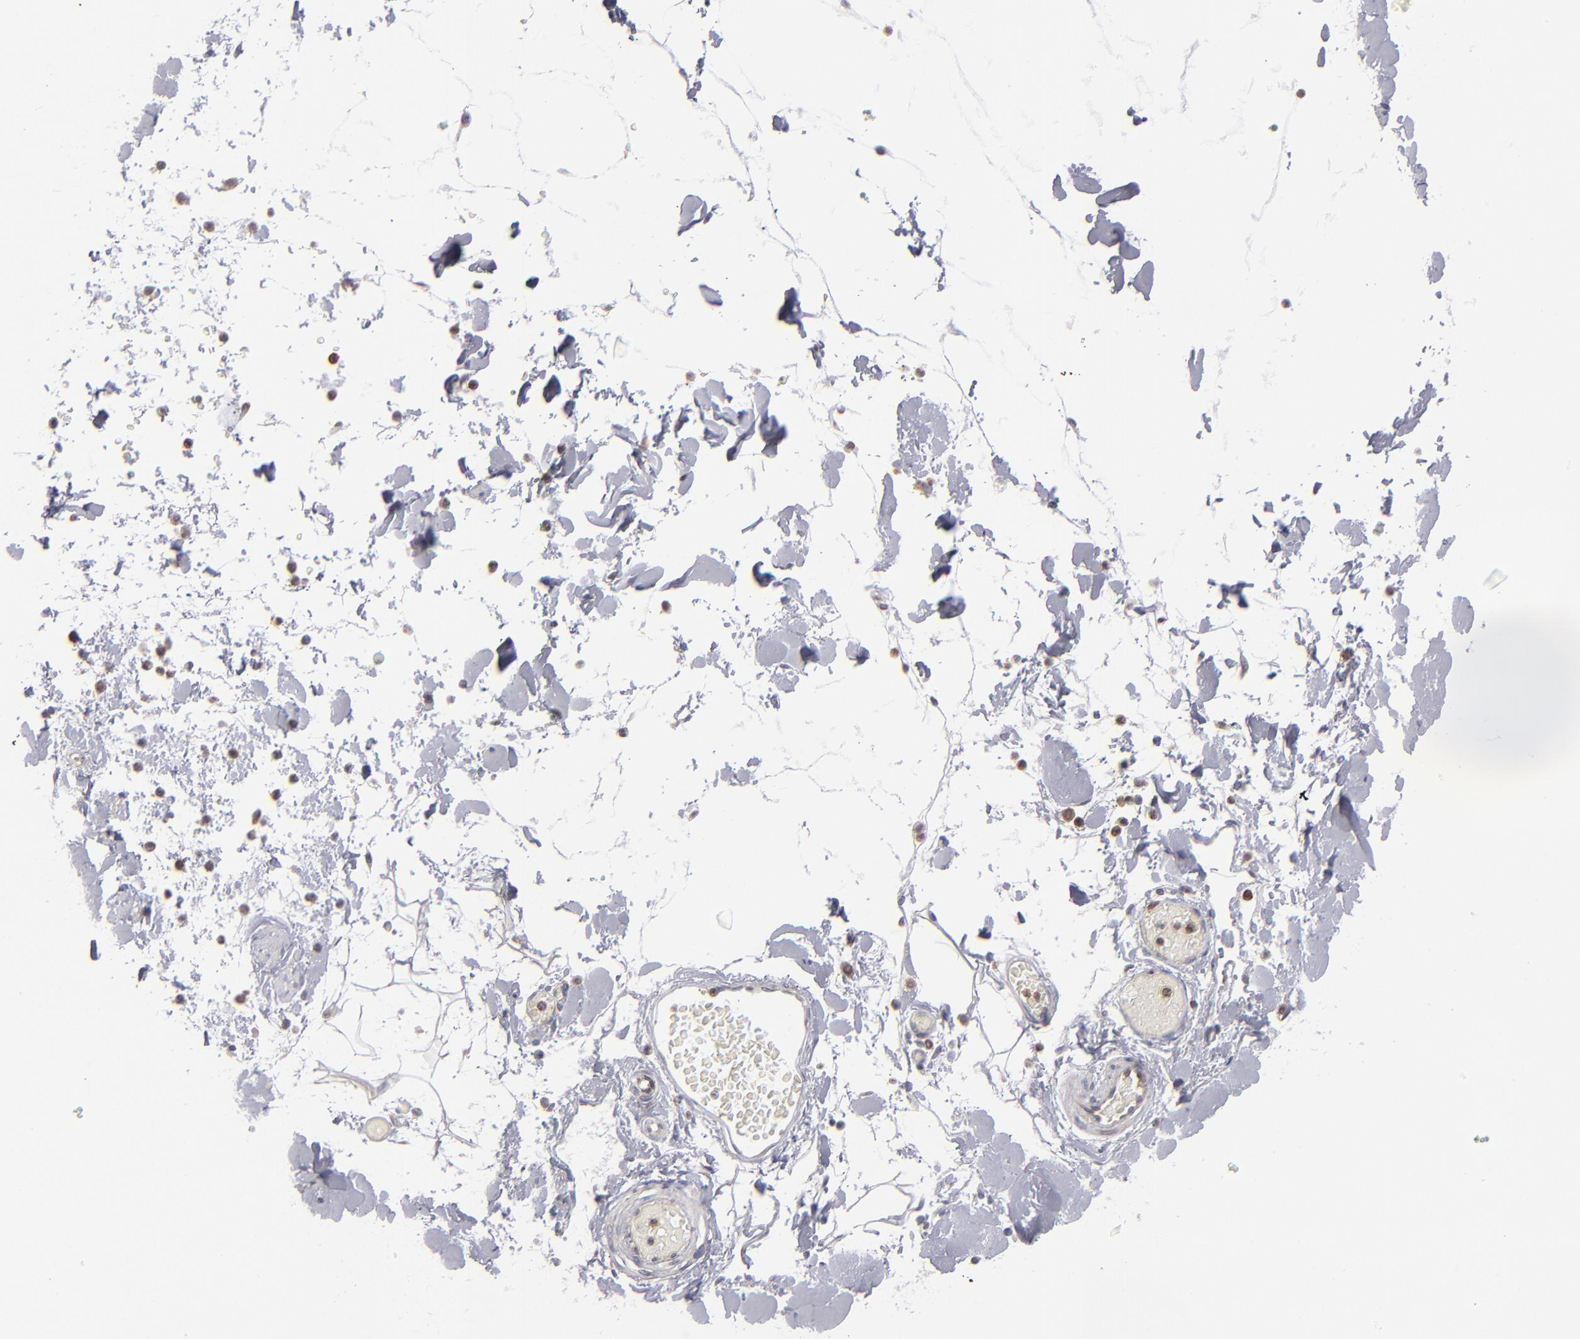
{"staining": {"intensity": "negative", "quantity": "none", "location": "none"}, "tissue": "smooth muscle", "cell_type": "Smooth muscle cells", "image_type": "normal", "snomed": [{"axis": "morphology", "description": "Normal tissue, NOS"}, {"axis": "topography", "description": "Smooth muscle"}, {"axis": "topography", "description": "Colon"}], "caption": "IHC image of normal smooth muscle: human smooth muscle stained with DAB reveals no significant protein staining in smooth muscle cells.", "gene": "TMX1", "patient": {"sex": "male", "age": 67}}